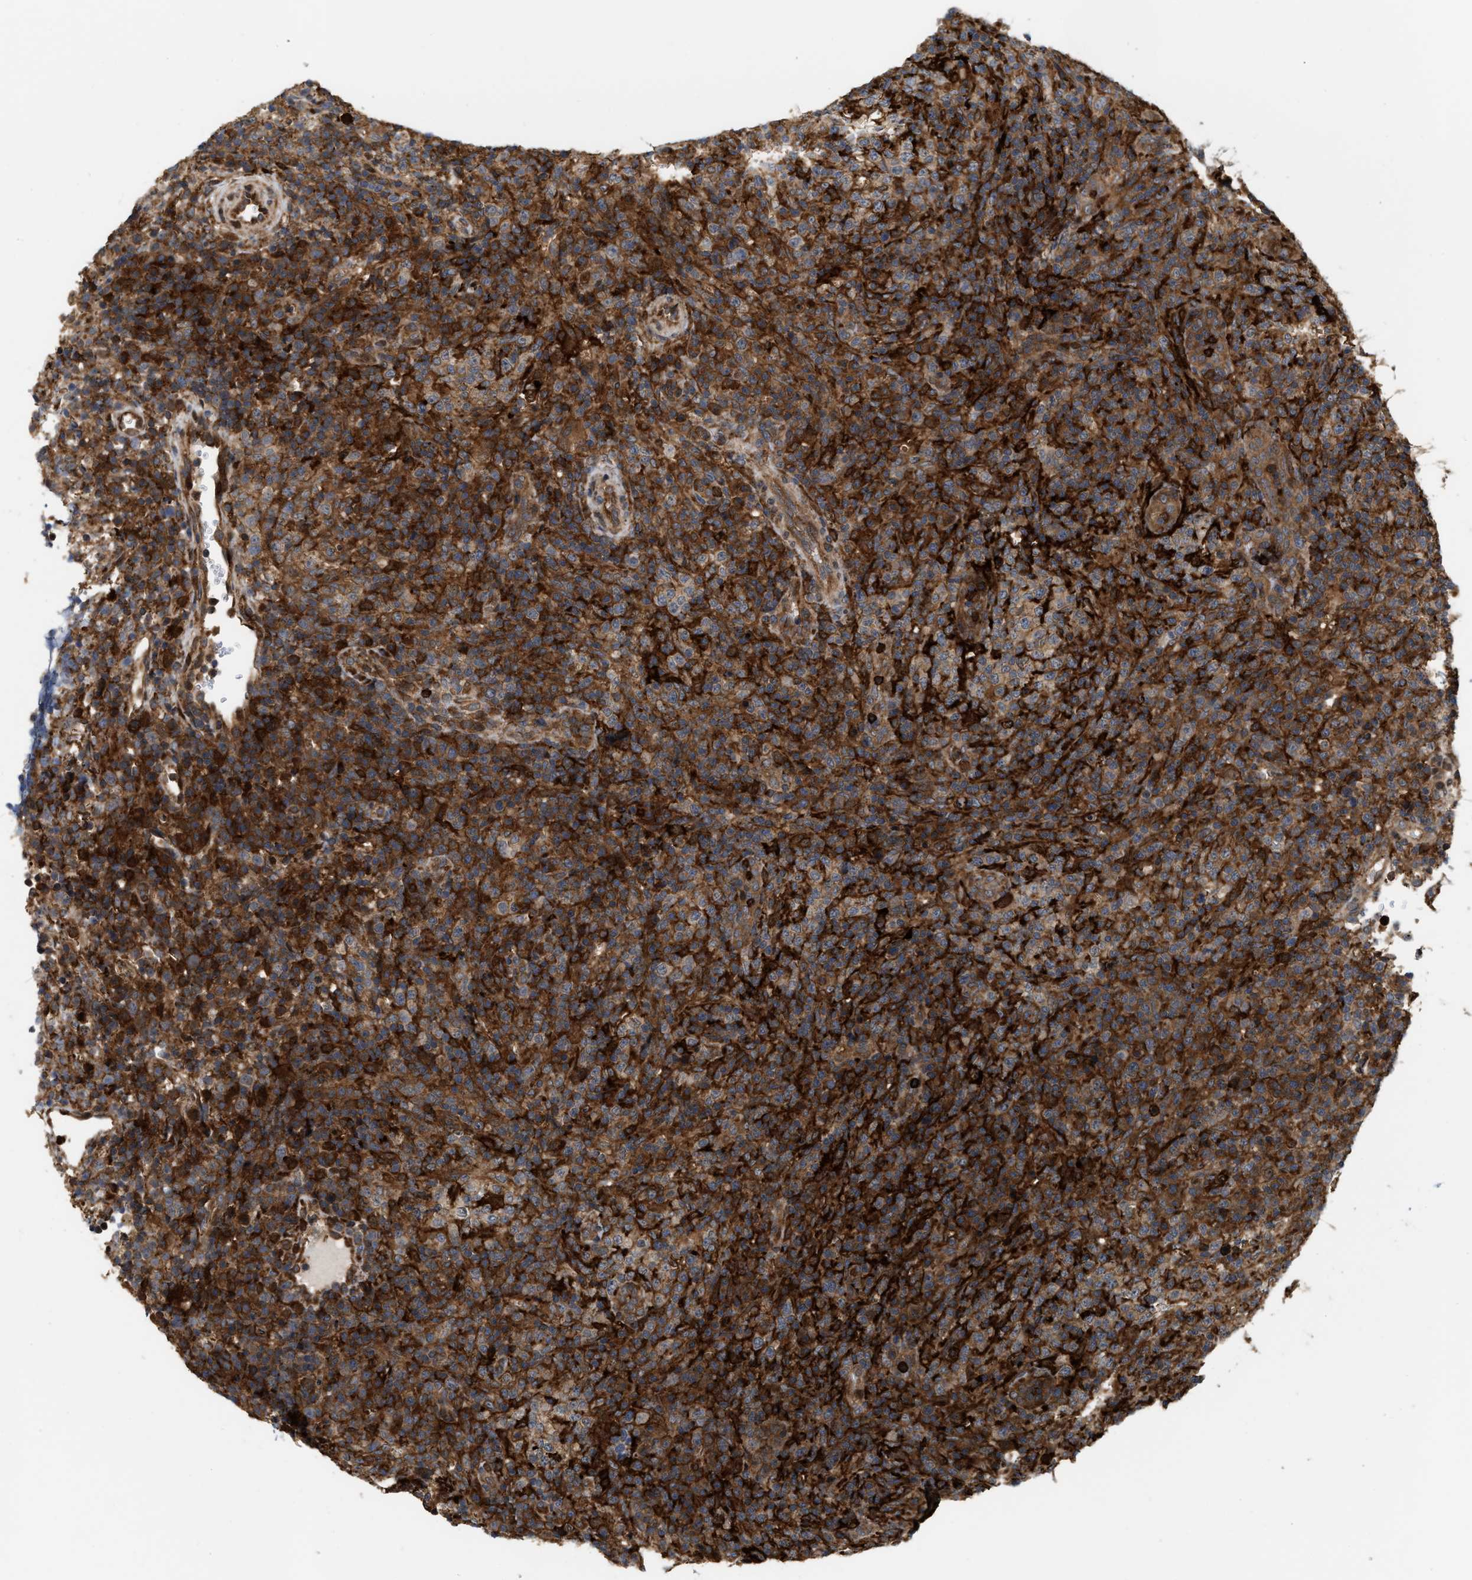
{"staining": {"intensity": "strong", "quantity": ">75%", "location": "cytoplasmic/membranous"}, "tissue": "lymphoma", "cell_type": "Tumor cells", "image_type": "cancer", "snomed": [{"axis": "morphology", "description": "Malignant lymphoma, non-Hodgkin's type, High grade"}, {"axis": "topography", "description": "Lymph node"}], "caption": "High-power microscopy captured an immunohistochemistry (IHC) micrograph of malignant lymphoma, non-Hodgkin's type (high-grade), revealing strong cytoplasmic/membranous expression in approximately >75% of tumor cells.", "gene": "IQCE", "patient": {"sex": "female", "age": 76}}